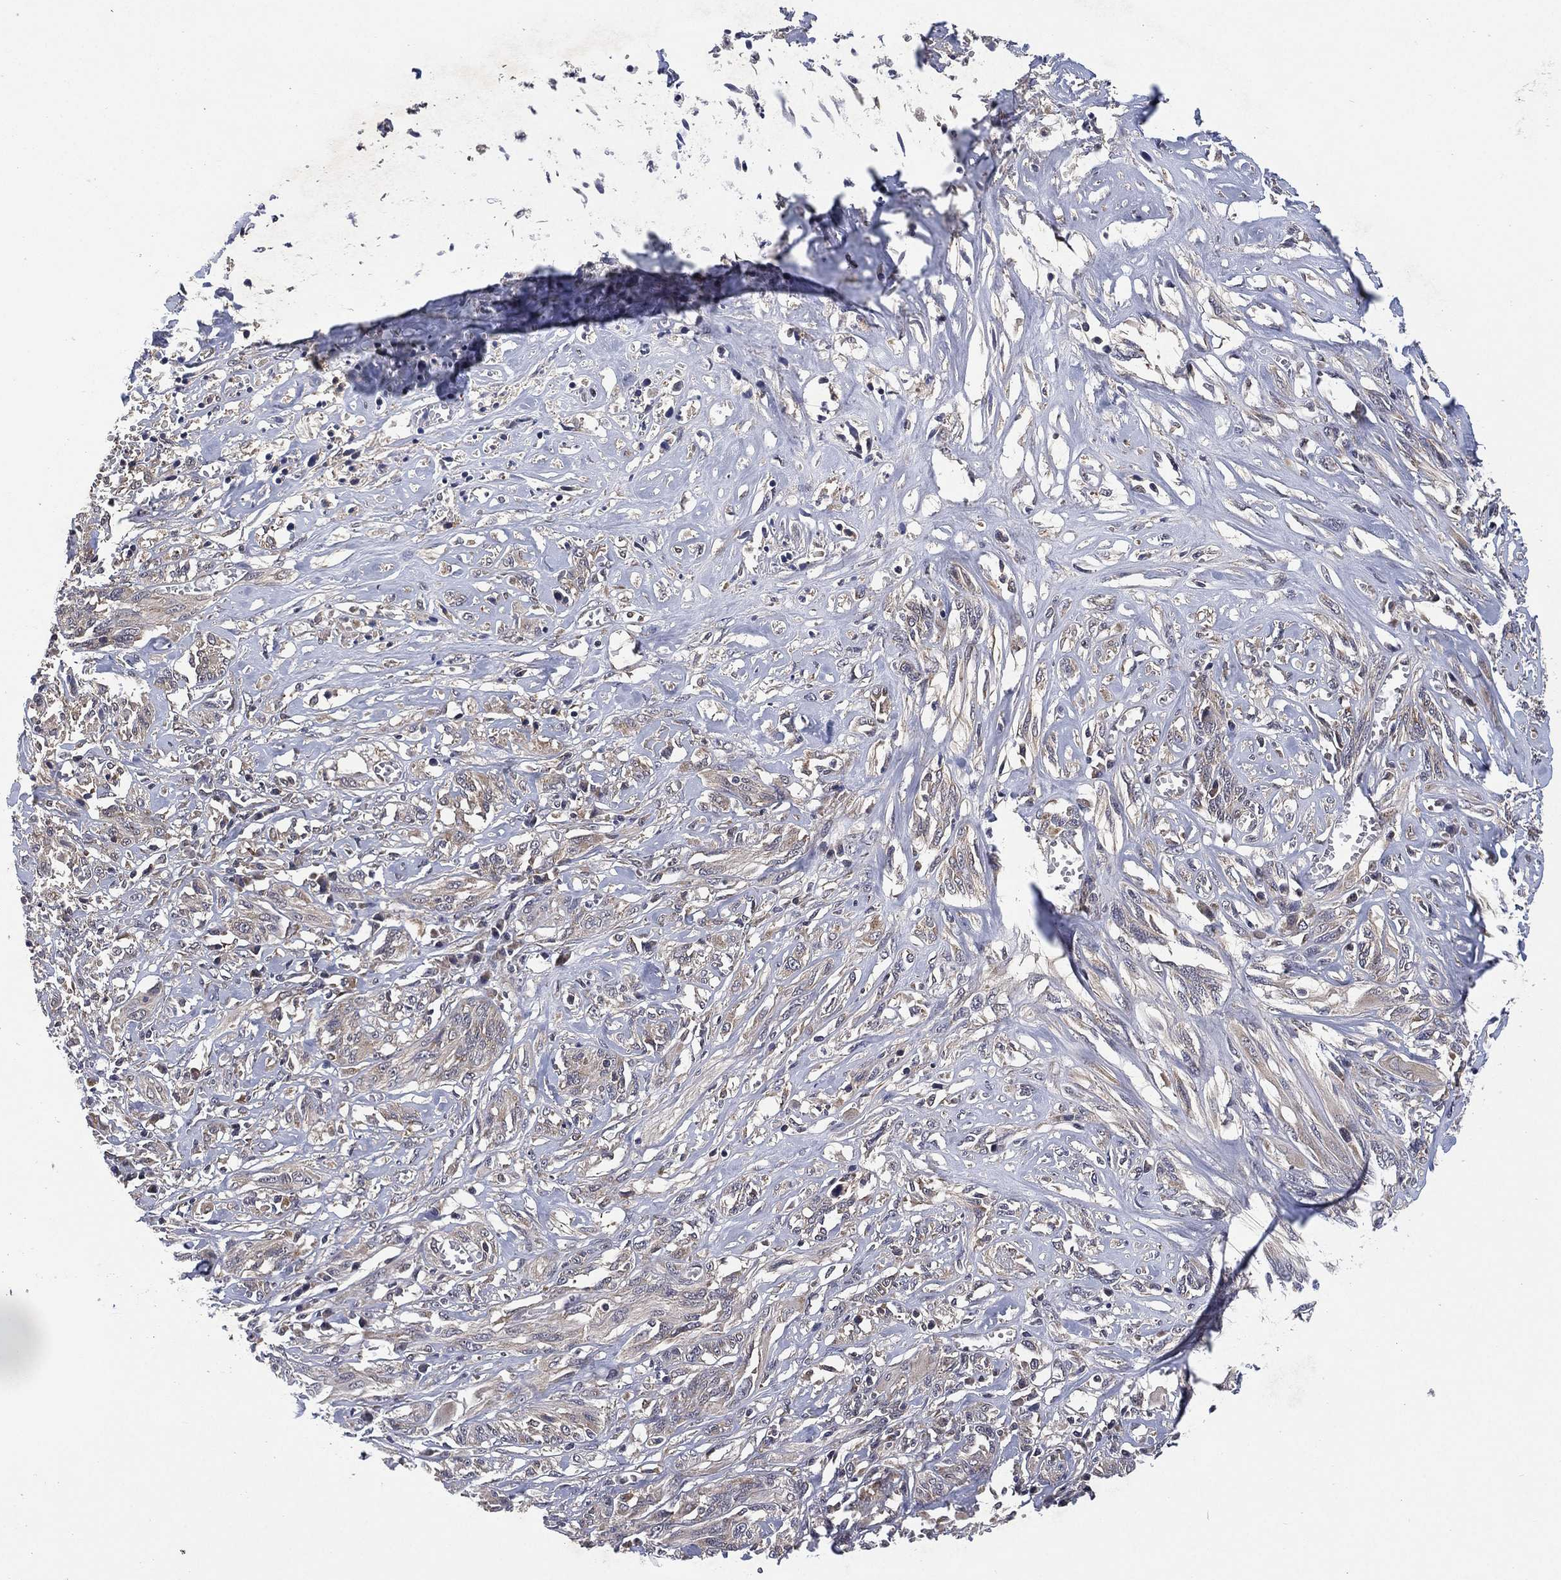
{"staining": {"intensity": "weak", "quantity": "<25%", "location": "cytoplasmic/membranous"}, "tissue": "melanoma", "cell_type": "Tumor cells", "image_type": "cancer", "snomed": [{"axis": "morphology", "description": "Malignant melanoma, NOS"}, {"axis": "topography", "description": "Skin"}], "caption": "A micrograph of human melanoma is negative for staining in tumor cells.", "gene": "SELENOO", "patient": {"sex": "female", "age": 91}}